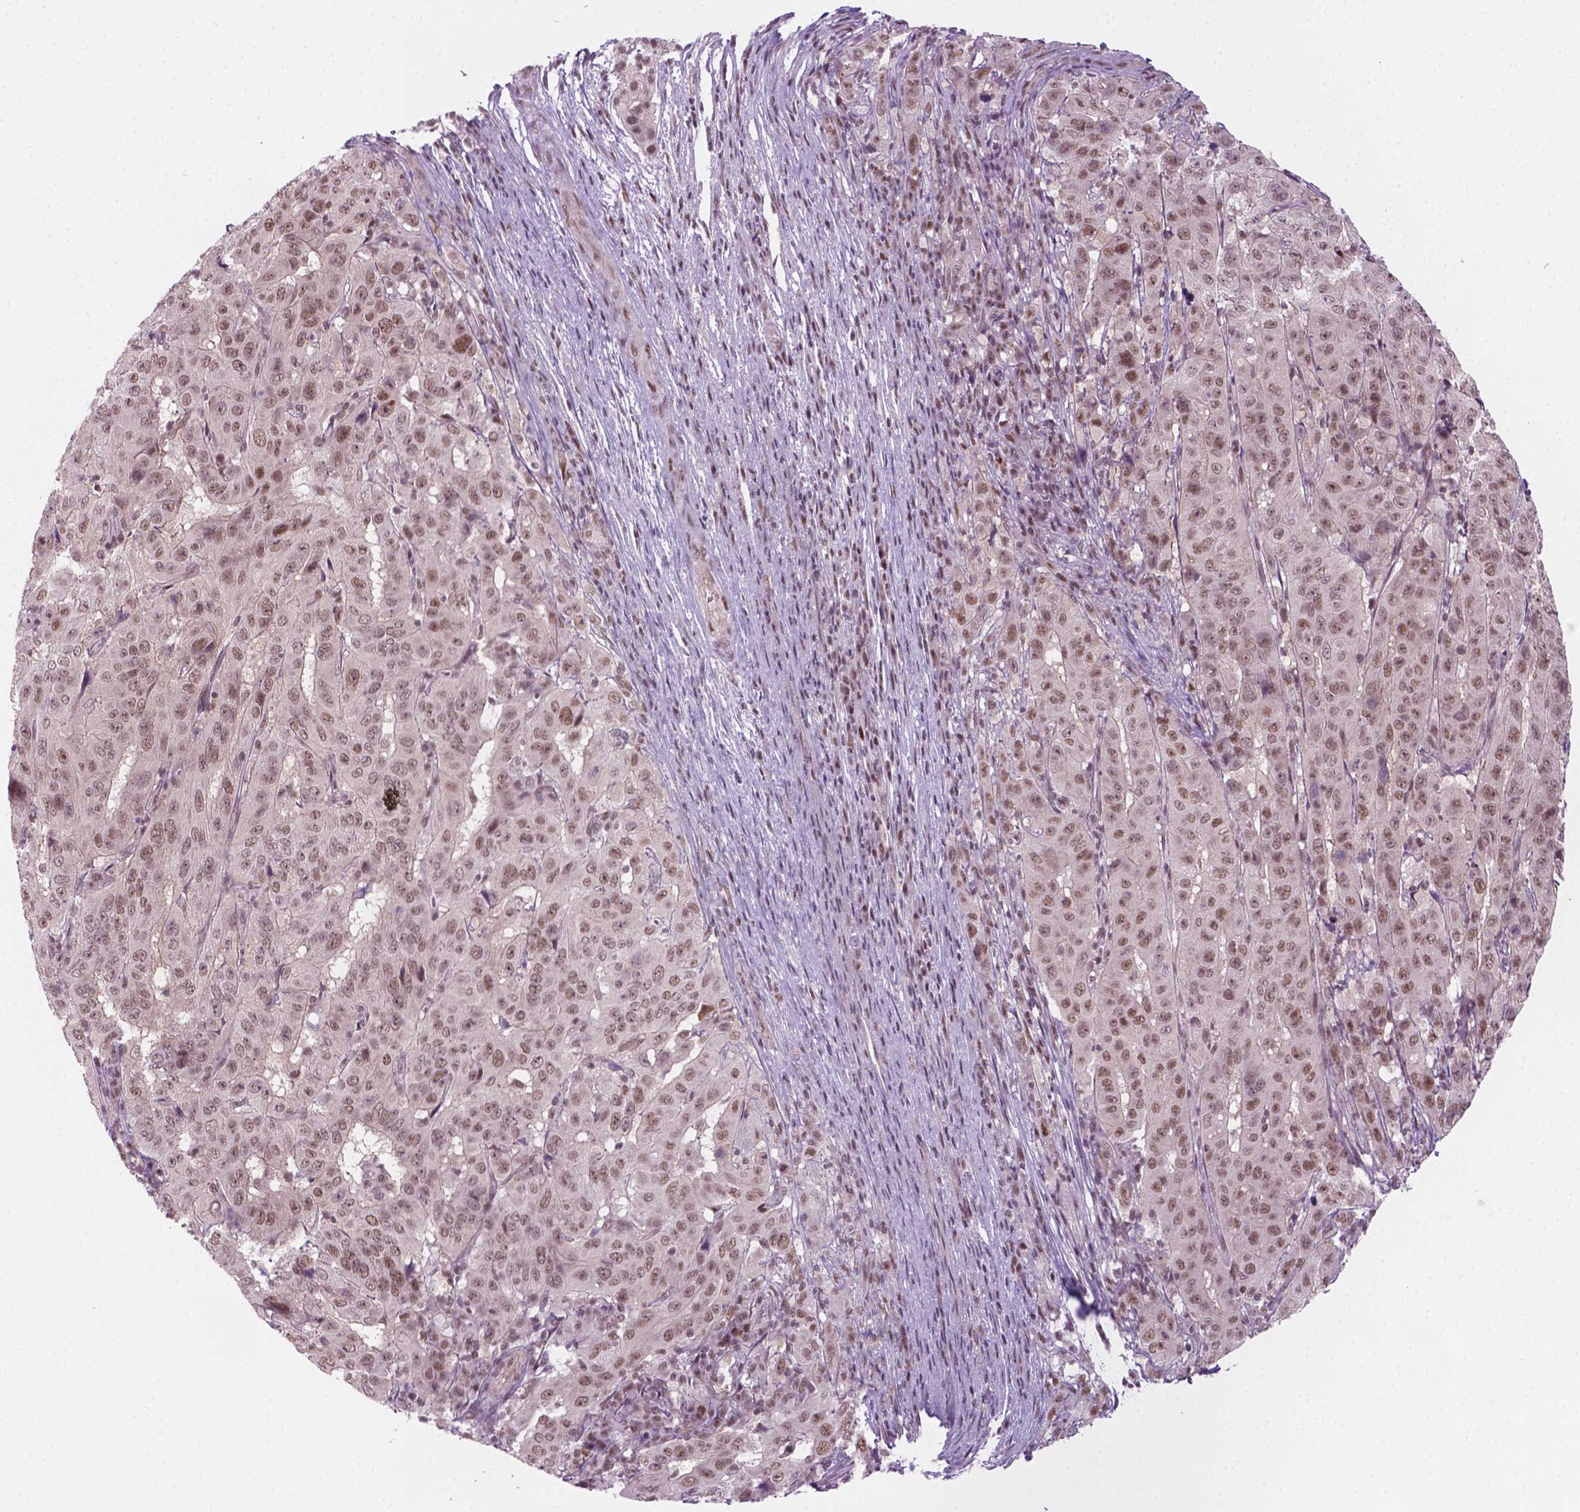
{"staining": {"intensity": "moderate", "quantity": ">75%", "location": "nuclear"}, "tissue": "pancreatic cancer", "cell_type": "Tumor cells", "image_type": "cancer", "snomed": [{"axis": "morphology", "description": "Adenocarcinoma, NOS"}, {"axis": "topography", "description": "Pancreas"}], "caption": "Approximately >75% of tumor cells in pancreatic cancer exhibit moderate nuclear protein positivity as visualized by brown immunohistochemical staining.", "gene": "PHAX", "patient": {"sex": "male", "age": 63}}